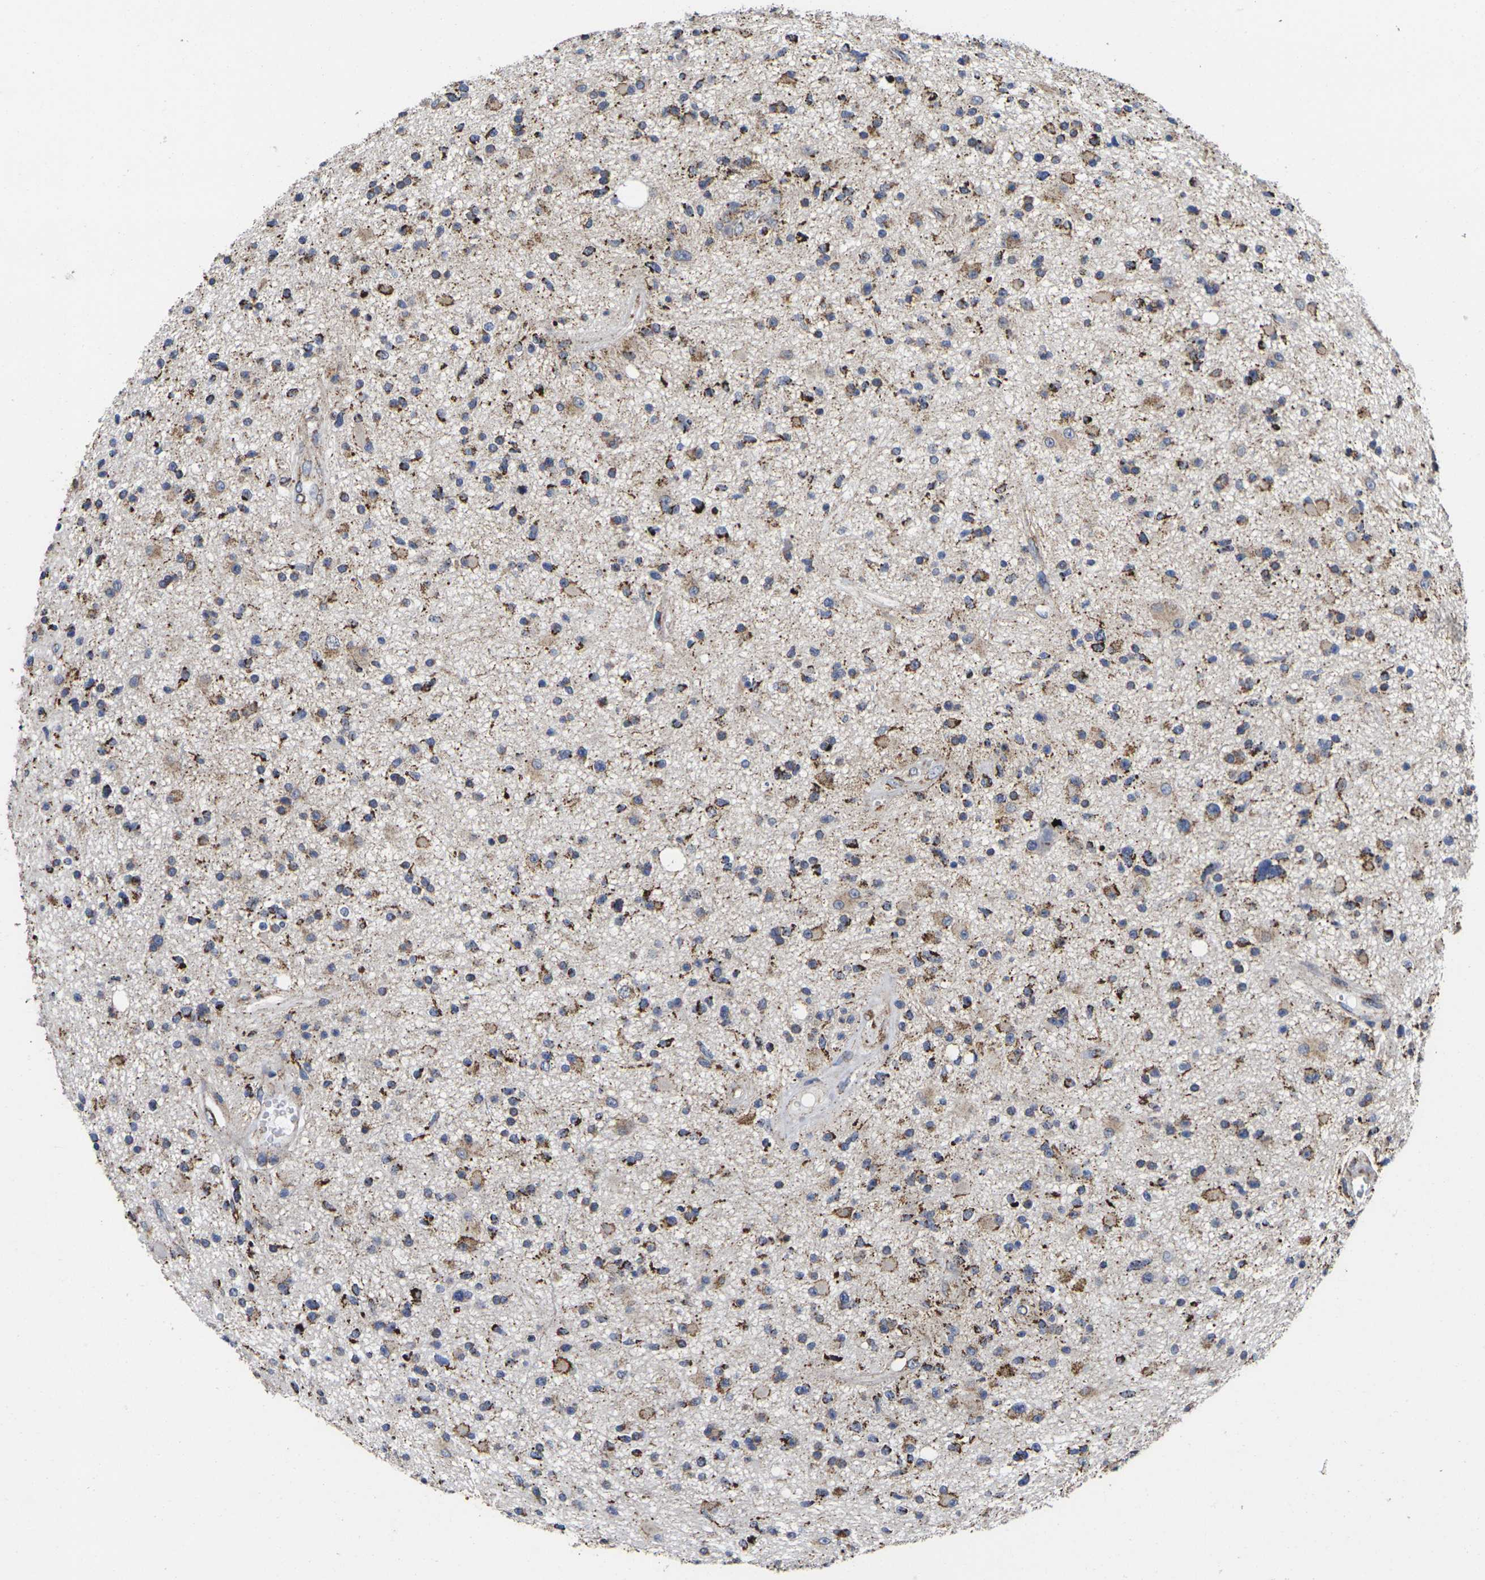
{"staining": {"intensity": "strong", "quantity": "25%-75%", "location": "cytoplasmic/membranous"}, "tissue": "glioma", "cell_type": "Tumor cells", "image_type": "cancer", "snomed": [{"axis": "morphology", "description": "Glioma, malignant, High grade"}, {"axis": "topography", "description": "Brain"}], "caption": "Protein expression analysis of glioma displays strong cytoplasmic/membranous staining in about 25%-75% of tumor cells. (brown staining indicates protein expression, while blue staining denotes nuclei).", "gene": "P2RY11", "patient": {"sex": "male", "age": 33}}